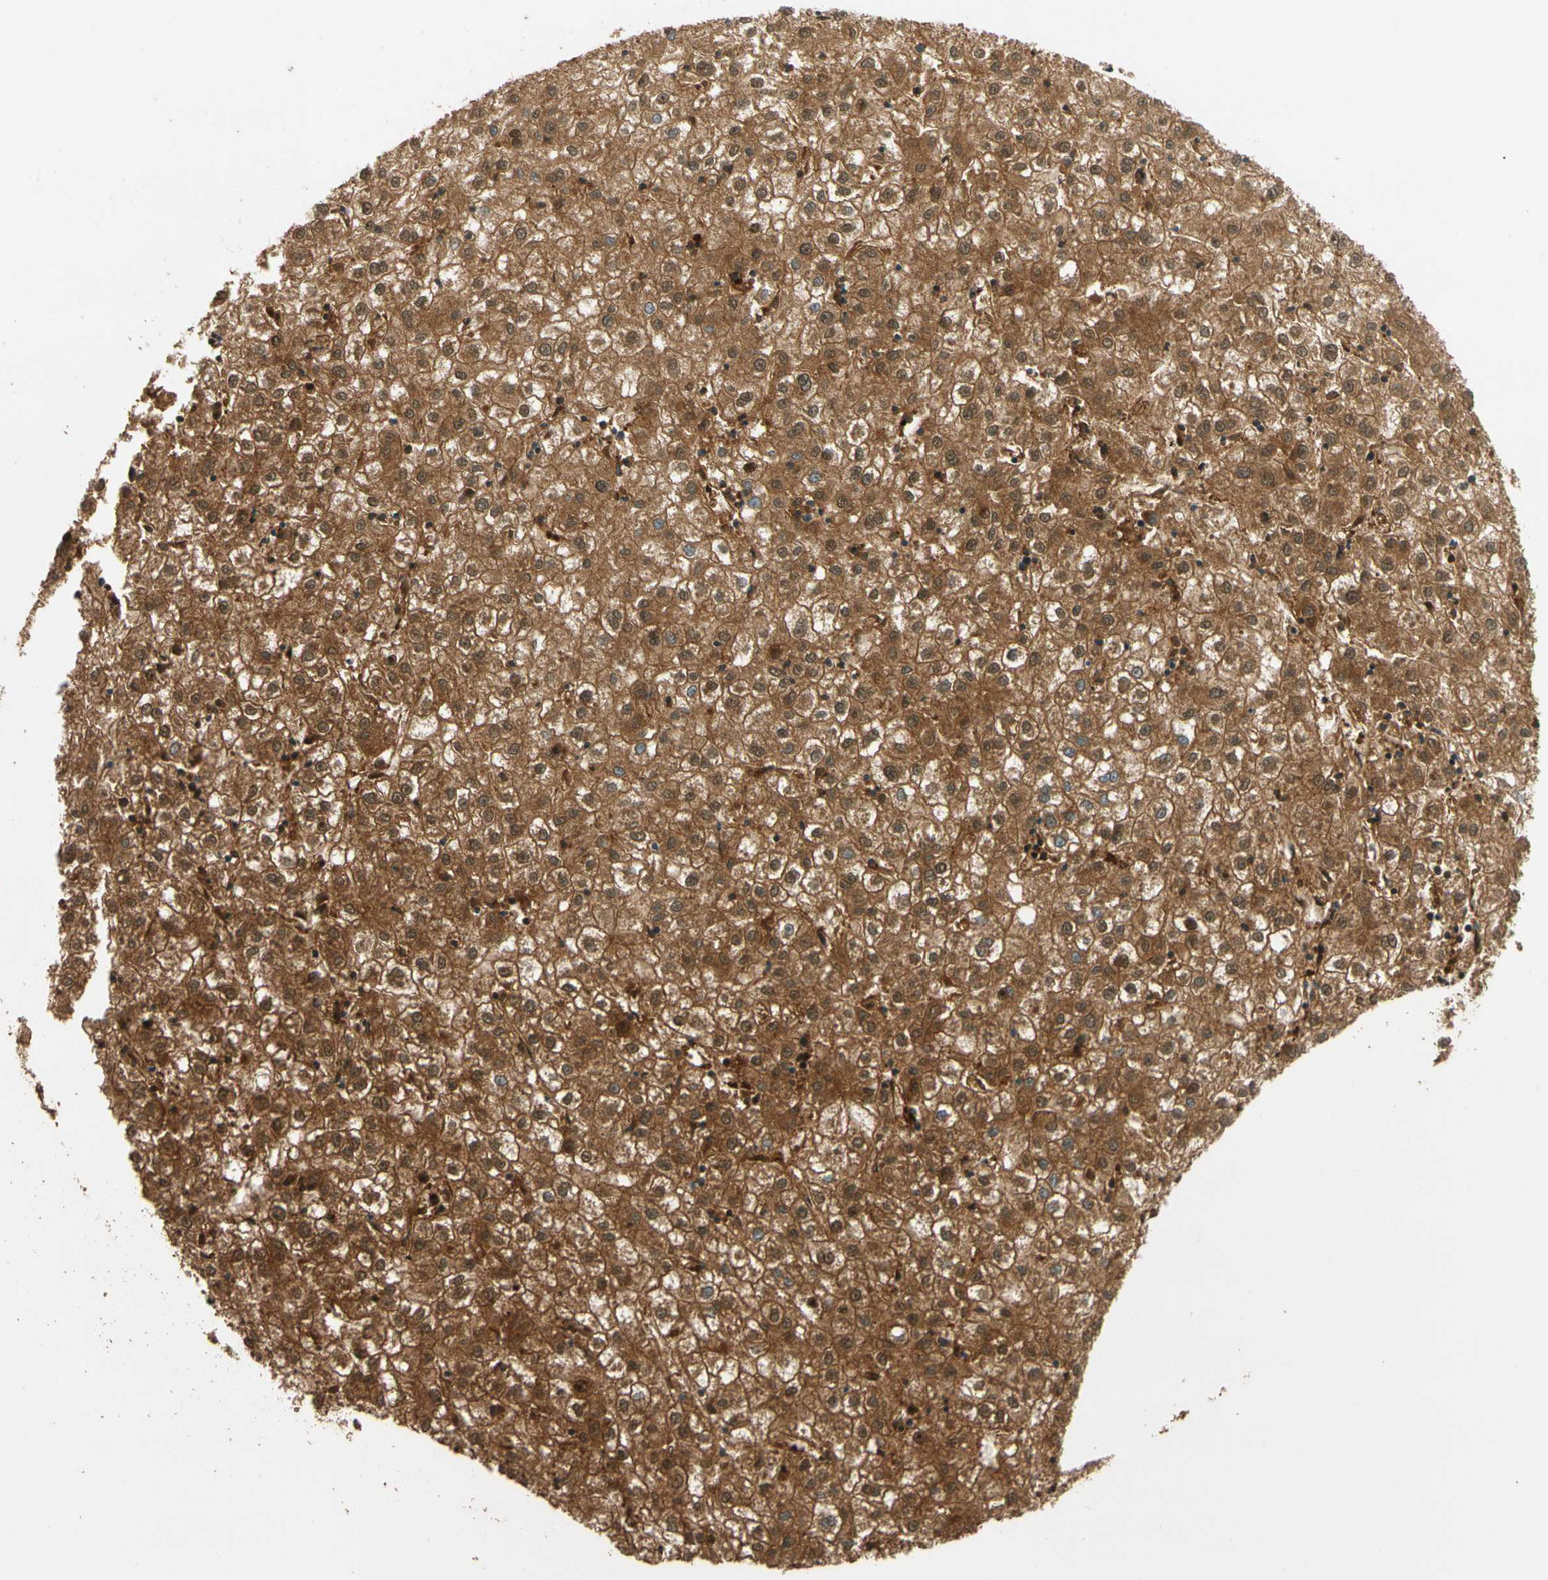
{"staining": {"intensity": "strong", "quantity": ">75%", "location": "cytoplasmic/membranous,nuclear"}, "tissue": "liver cancer", "cell_type": "Tumor cells", "image_type": "cancer", "snomed": [{"axis": "morphology", "description": "Carcinoma, Hepatocellular, NOS"}, {"axis": "topography", "description": "Liver"}], "caption": "Immunohistochemical staining of human liver hepatocellular carcinoma shows high levels of strong cytoplasmic/membranous and nuclear positivity in about >75% of tumor cells.", "gene": "PARP14", "patient": {"sex": "male", "age": 72}}